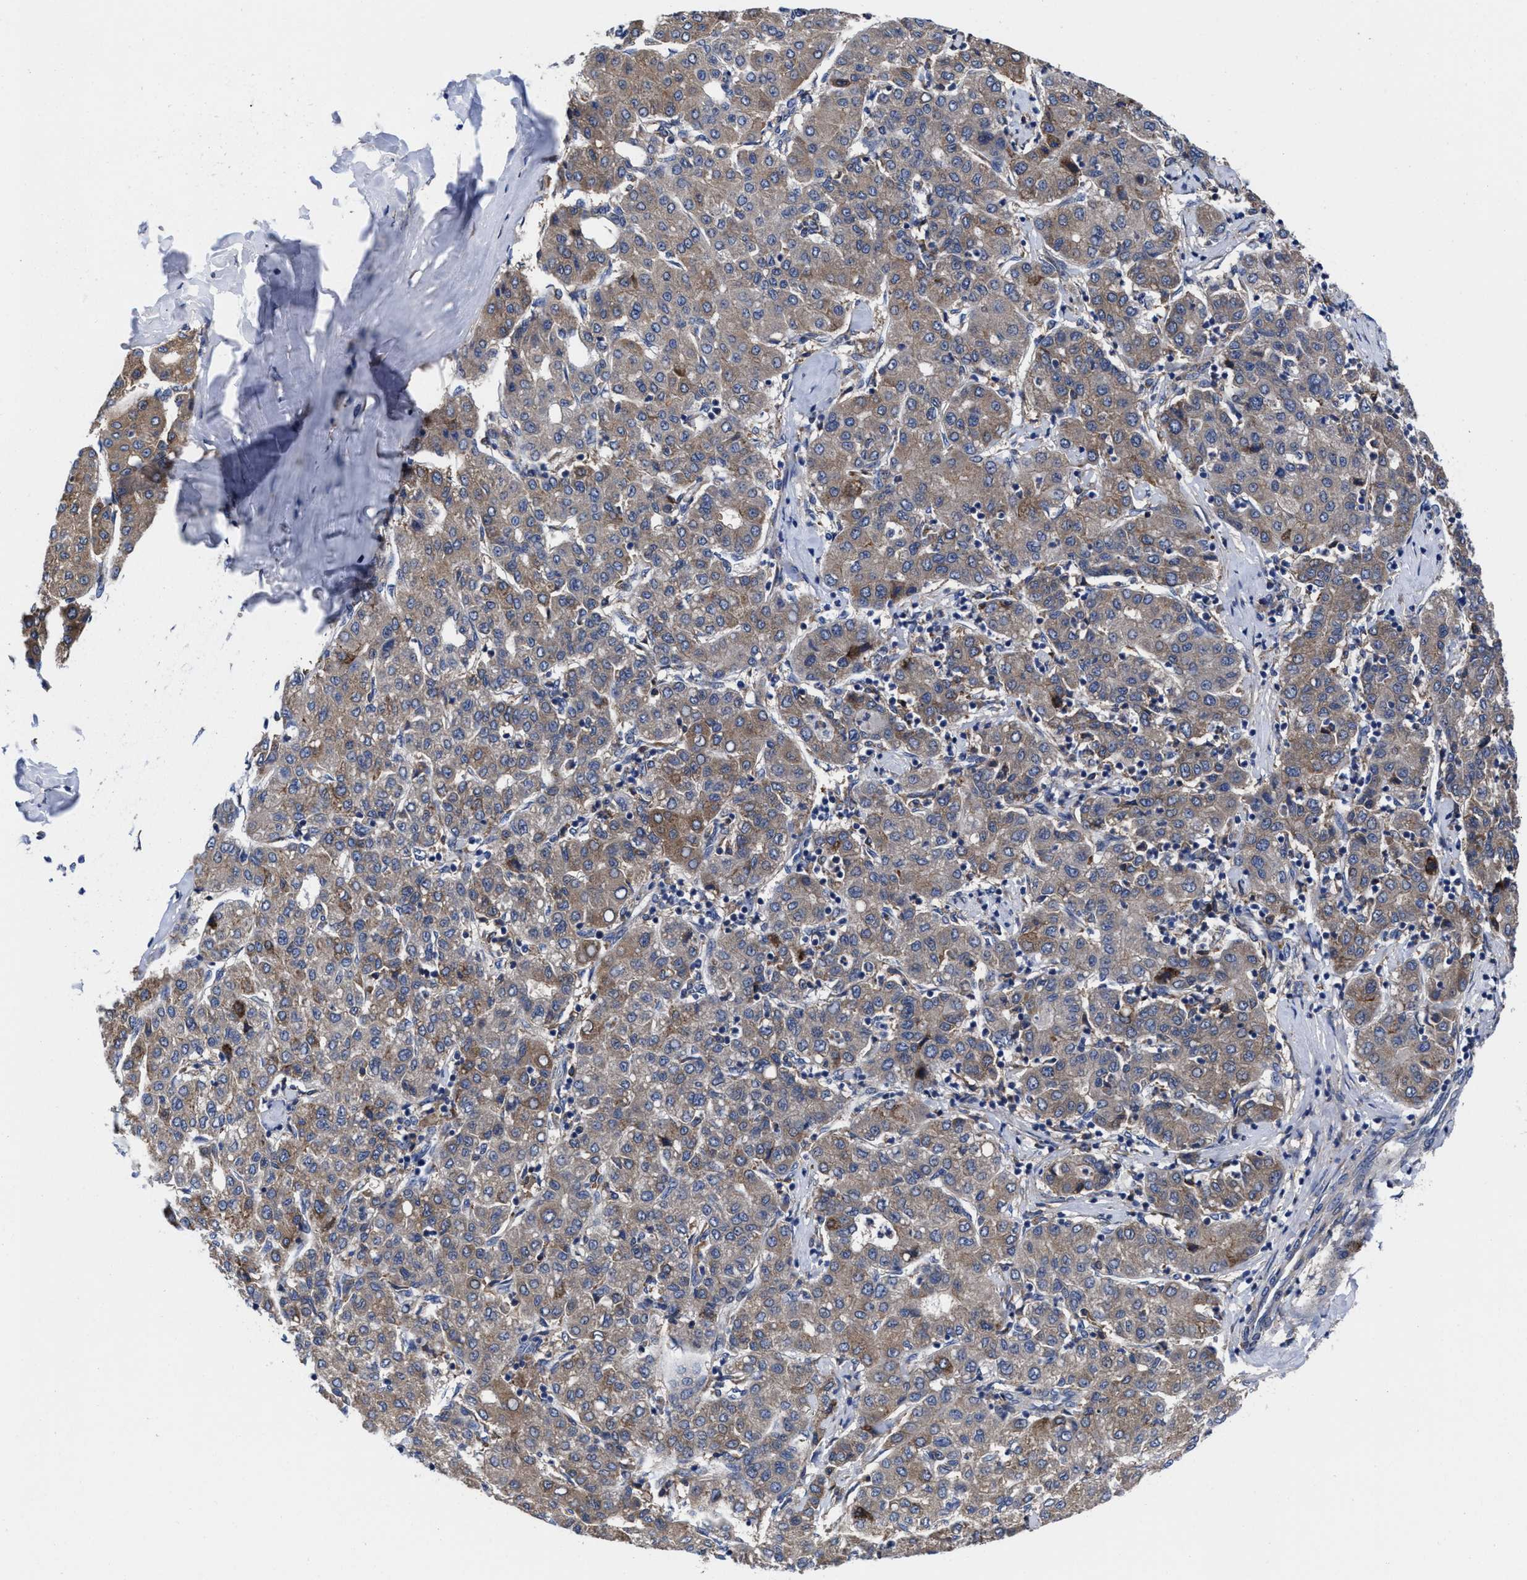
{"staining": {"intensity": "moderate", "quantity": ">75%", "location": "cytoplasmic/membranous"}, "tissue": "liver cancer", "cell_type": "Tumor cells", "image_type": "cancer", "snomed": [{"axis": "morphology", "description": "Carcinoma, Hepatocellular, NOS"}, {"axis": "topography", "description": "Liver"}], "caption": "Brown immunohistochemical staining in human liver cancer (hepatocellular carcinoma) exhibits moderate cytoplasmic/membranous staining in approximately >75% of tumor cells.", "gene": "TXNDC17", "patient": {"sex": "male", "age": 65}}